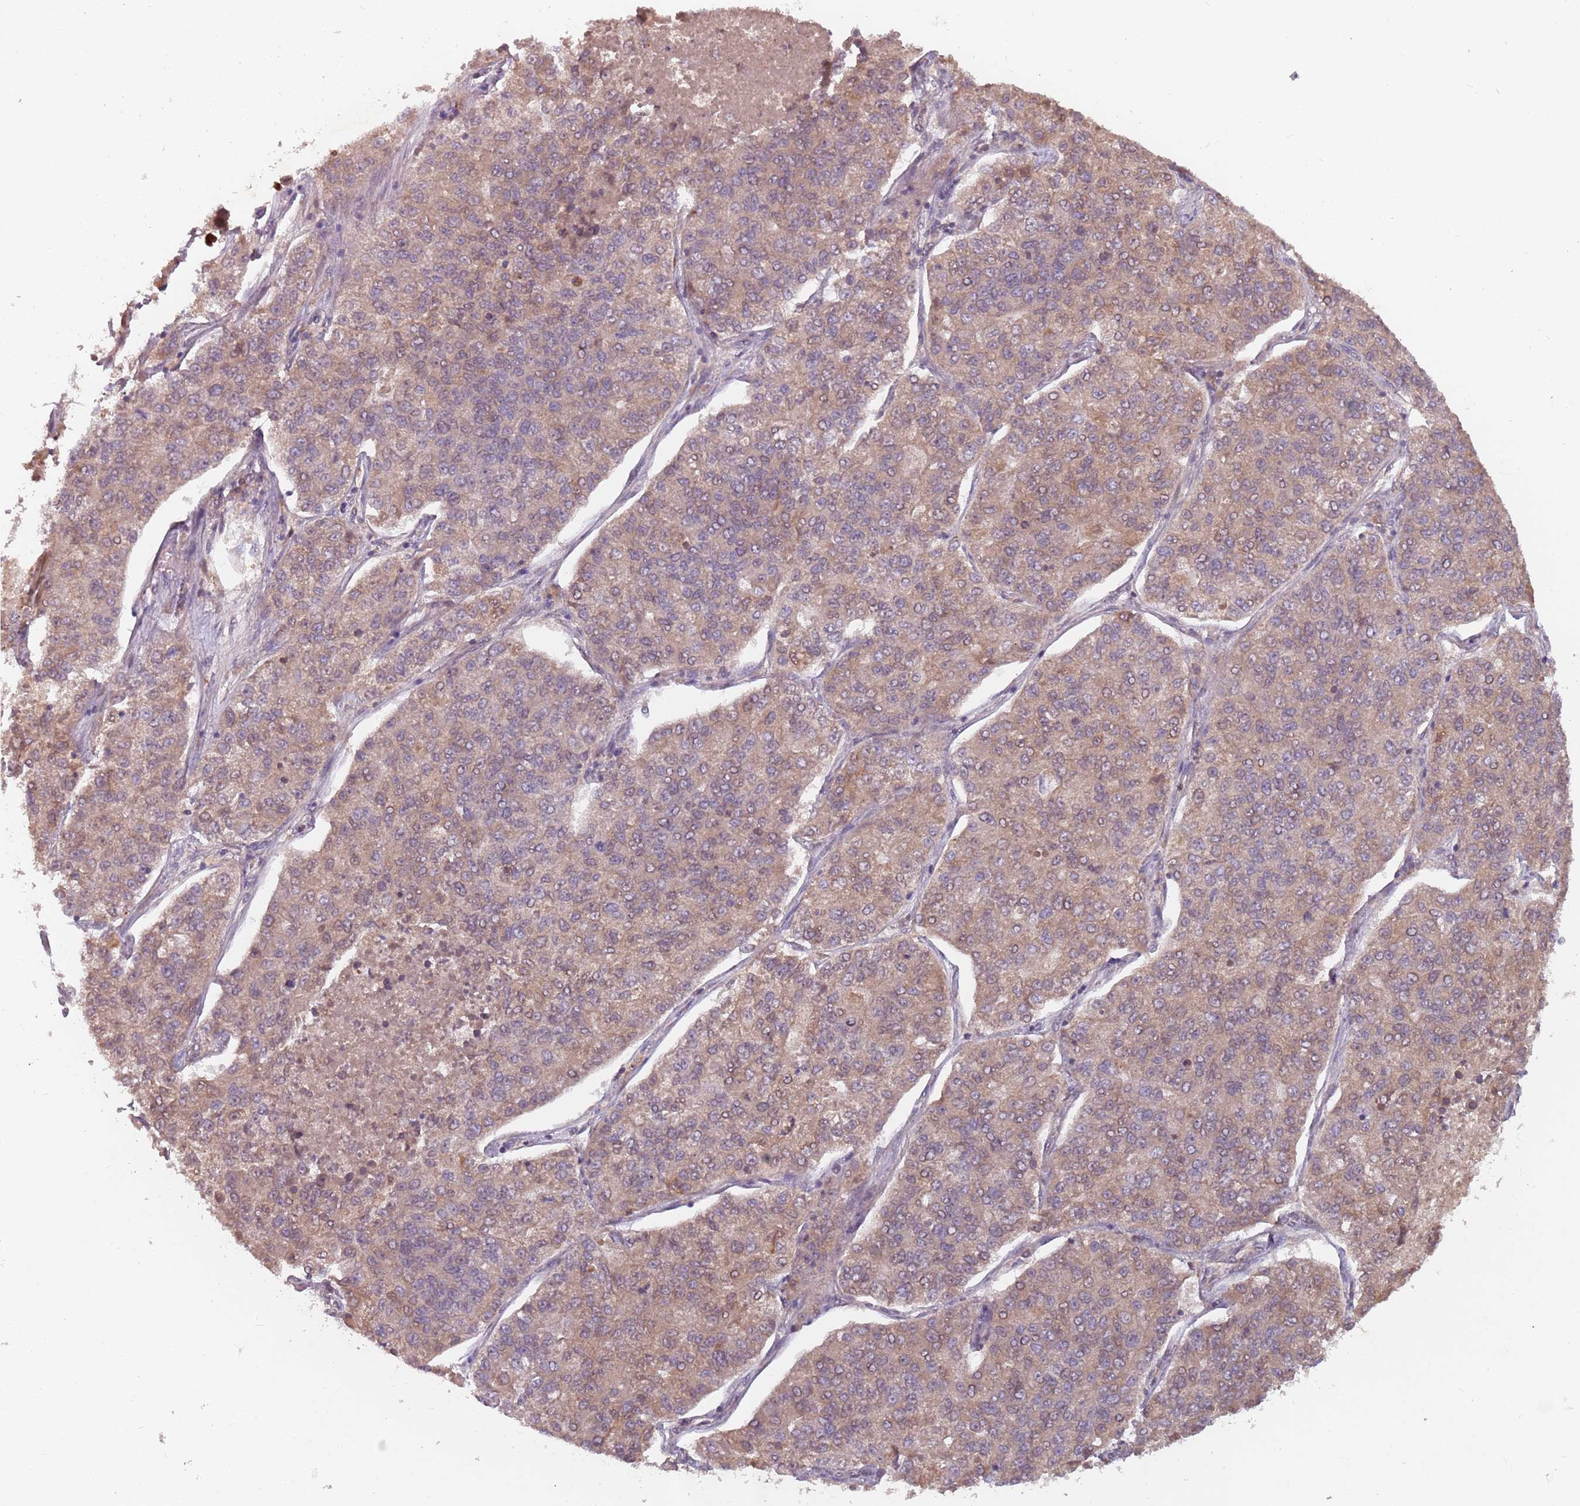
{"staining": {"intensity": "weak", "quantity": "25%-75%", "location": "cytoplasmic/membranous,nuclear"}, "tissue": "lung cancer", "cell_type": "Tumor cells", "image_type": "cancer", "snomed": [{"axis": "morphology", "description": "Adenocarcinoma, NOS"}, {"axis": "topography", "description": "Lung"}], "caption": "Immunohistochemistry staining of adenocarcinoma (lung), which reveals low levels of weak cytoplasmic/membranous and nuclear expression in approximately 25%-75% of tumor cells indicating weak cytoplasmic/membranous and nuclear protein positivity. The staining was performed using DAB (3,3'-diaminobenzidine) (brown) for protein detection and nuclei were counterstained in hematoxylin (blue).", "gene": "GPR180", "patient": {"sex": "male", "age": 49}}